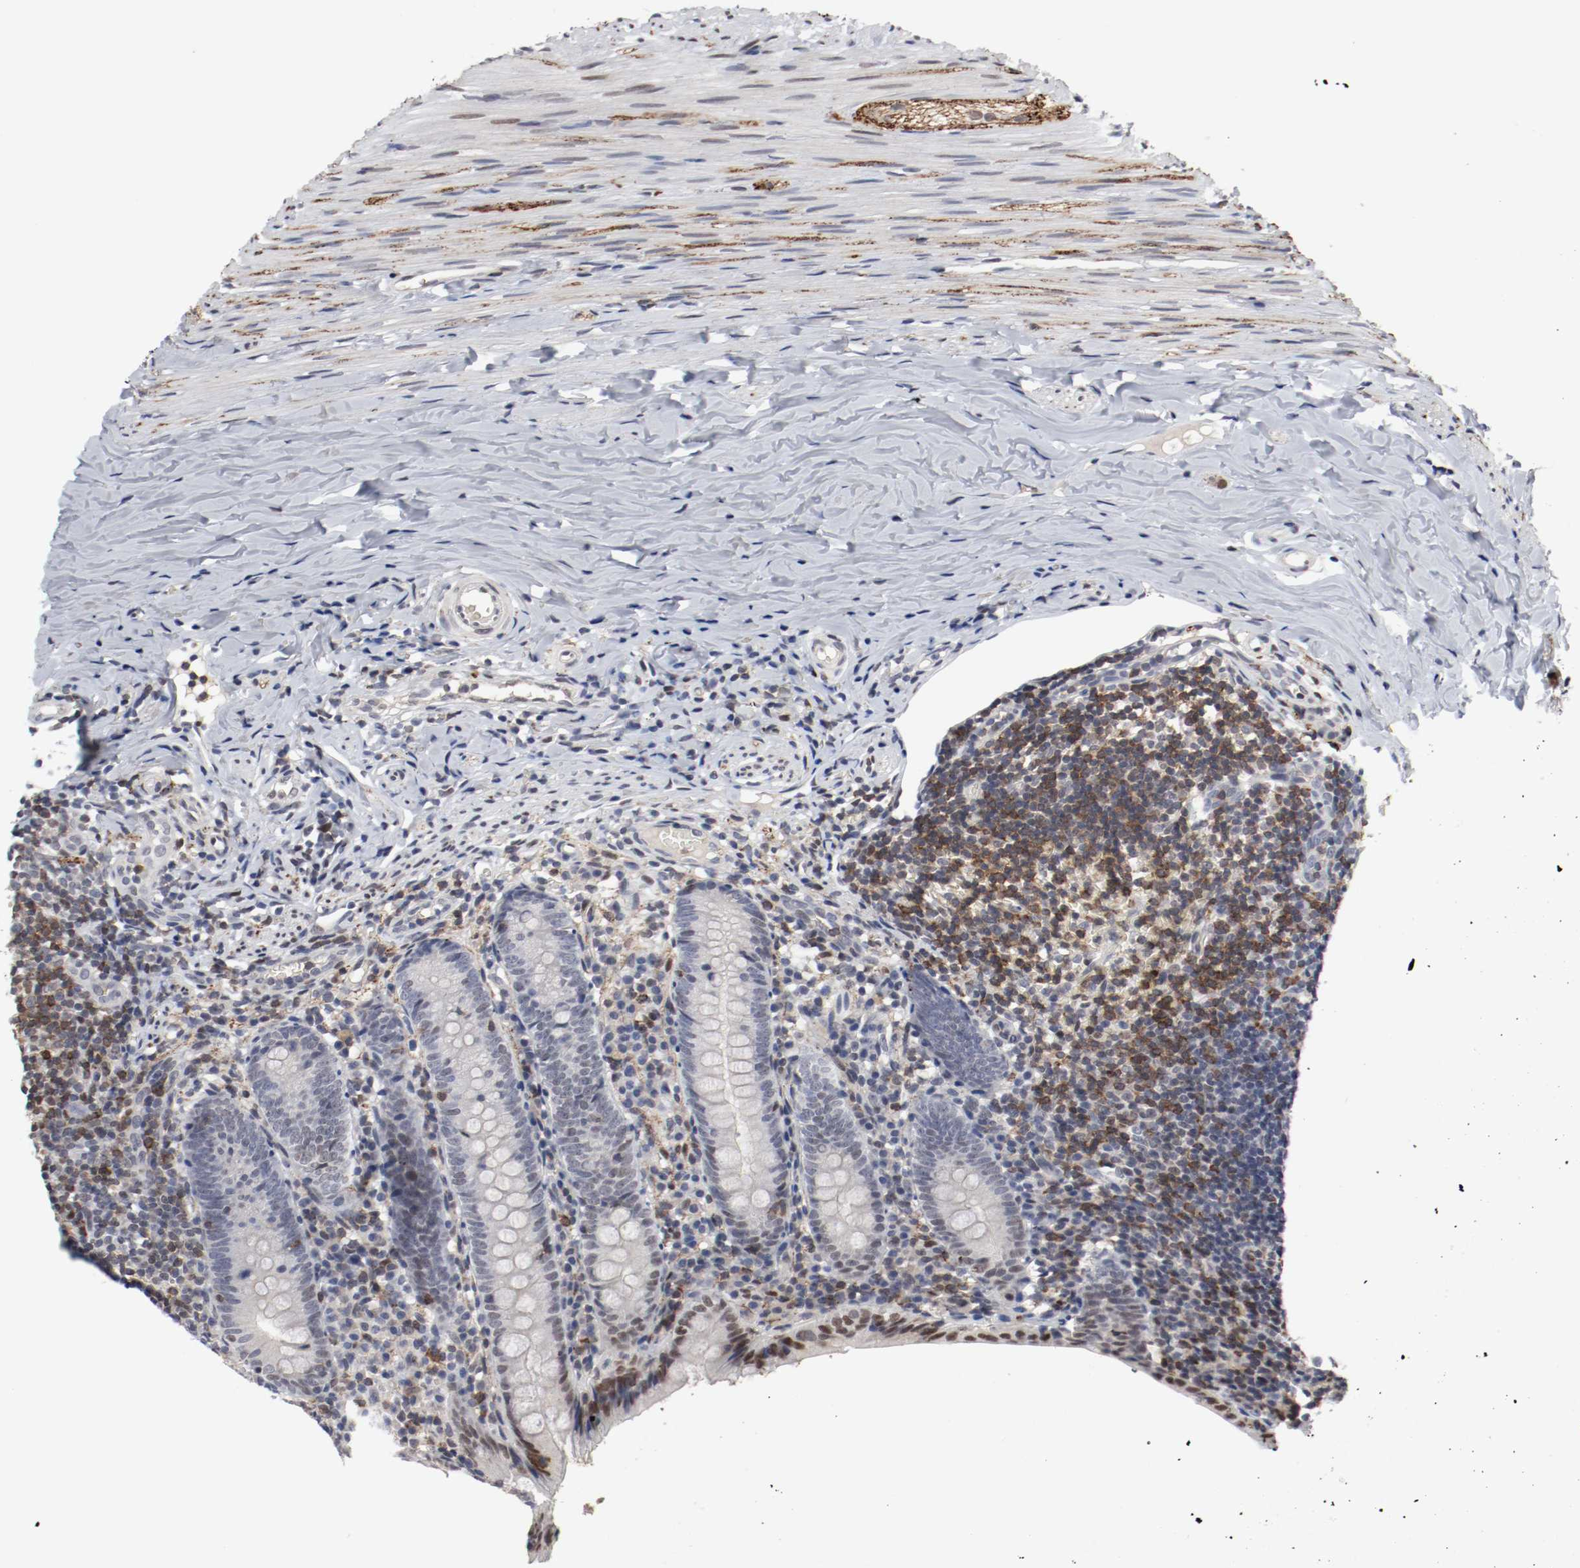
{"staining": {"intensity": "moderate", "quantity": "<25%", "location": "nuclear"}, "tissue": "appendix", "cell_type": "Glandular cells", "image_type": "normal", "snomed": [{"axis": "morphology", "description": "Normal tissue, NOS"}, {"axis": "topography", "description": "Appendix"}], "caption": "Immunohistochemistry (DAB) staining of benign appendix displays moderate nuclear protein expression in about <25% of glandular cells. (IHC, brightfield microscopy, high magnification).", "gene": "JUND", "patient": {"sex": "female", "age": 10}}